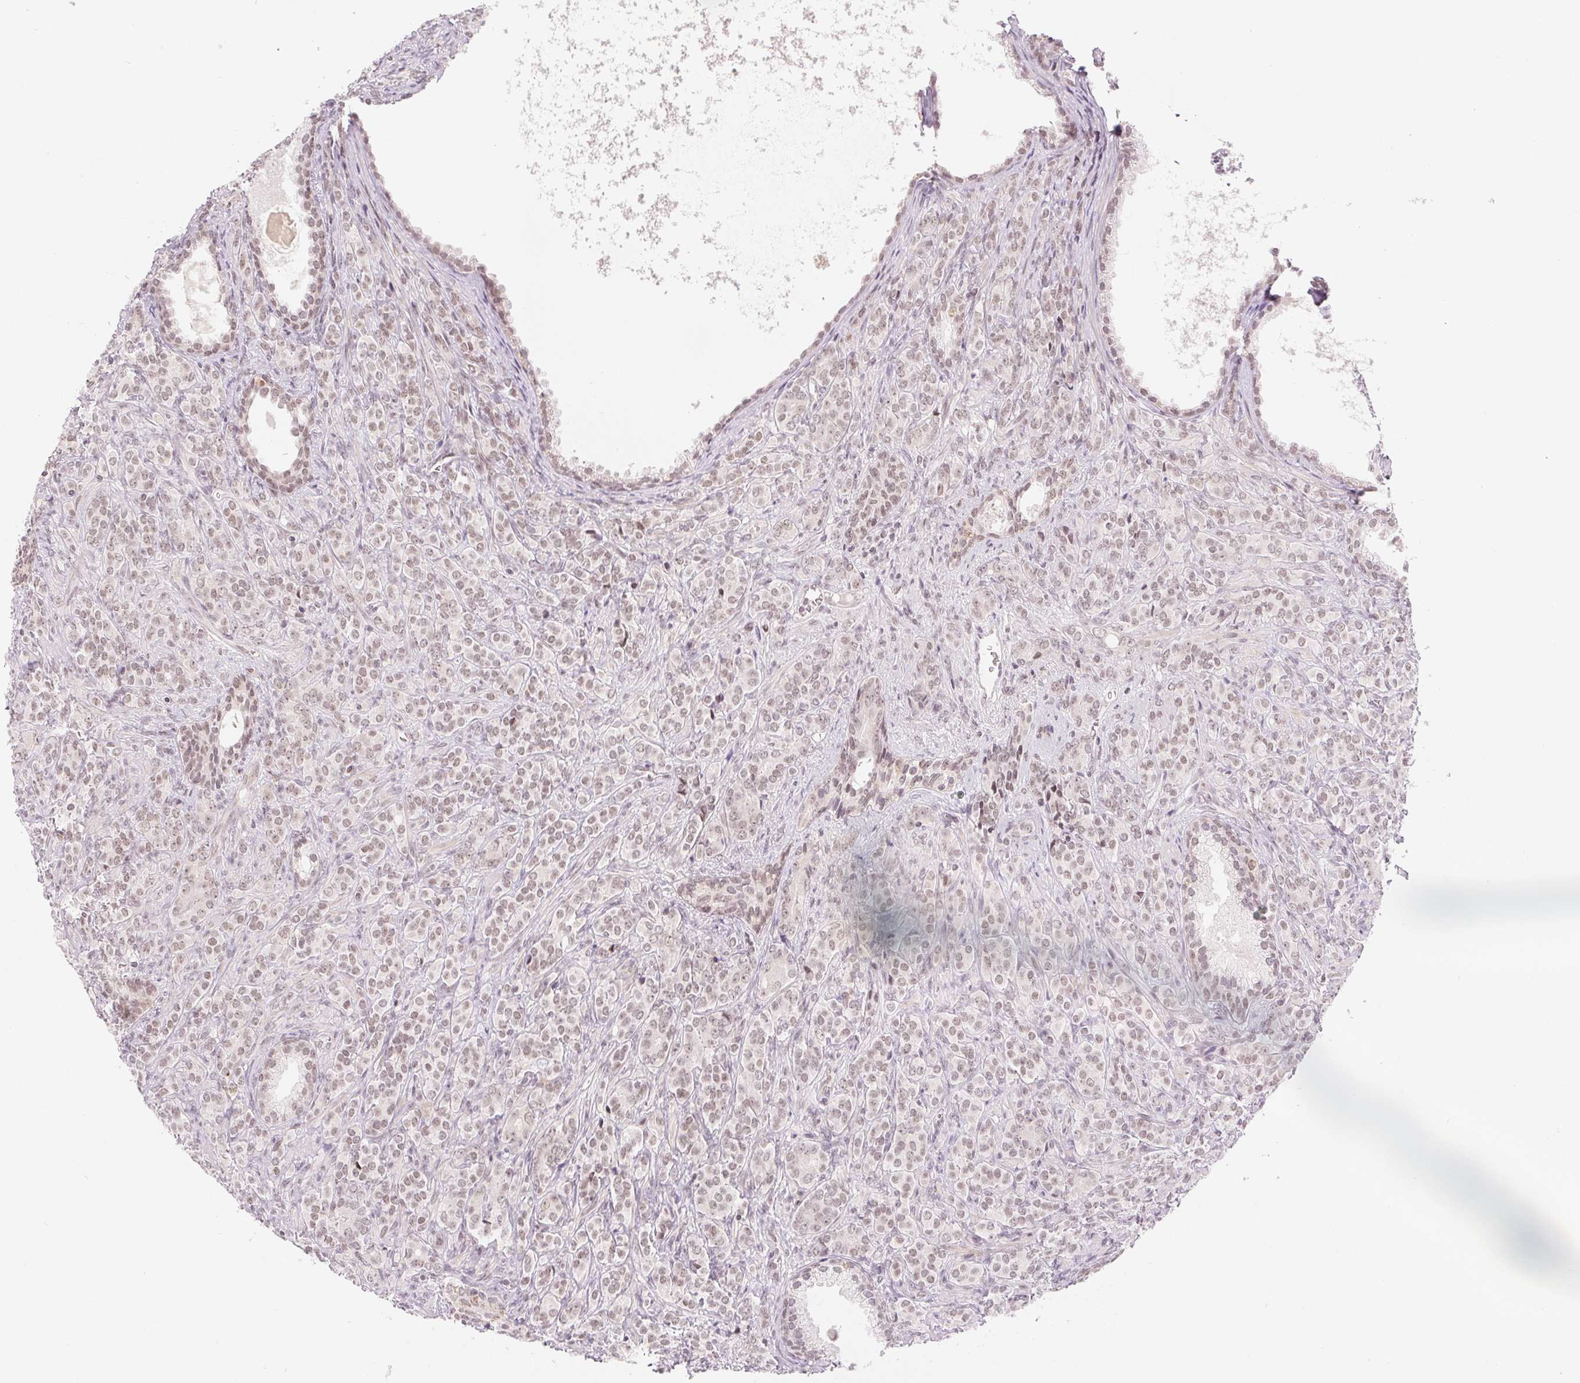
{"staining": {"intensity": "weak", "quantity": ">75%", "location": "nuclear"}, "tissue": "prostate cancer", "cell_type": "Tumor cells", "image_type": "cancer", "snomed": [{"axis": "morphology", "description": "Adenocarcinoma, High grade"}, {"axis": "topography", "description": "Prostate"}], "caption": "Tumor cells show weak nuclear positivity in approximately >75% of cells in prostate adenocarcinoma (high-grade).", "gene": "DEK", "patient": {"sex": "male", "age": 84}}